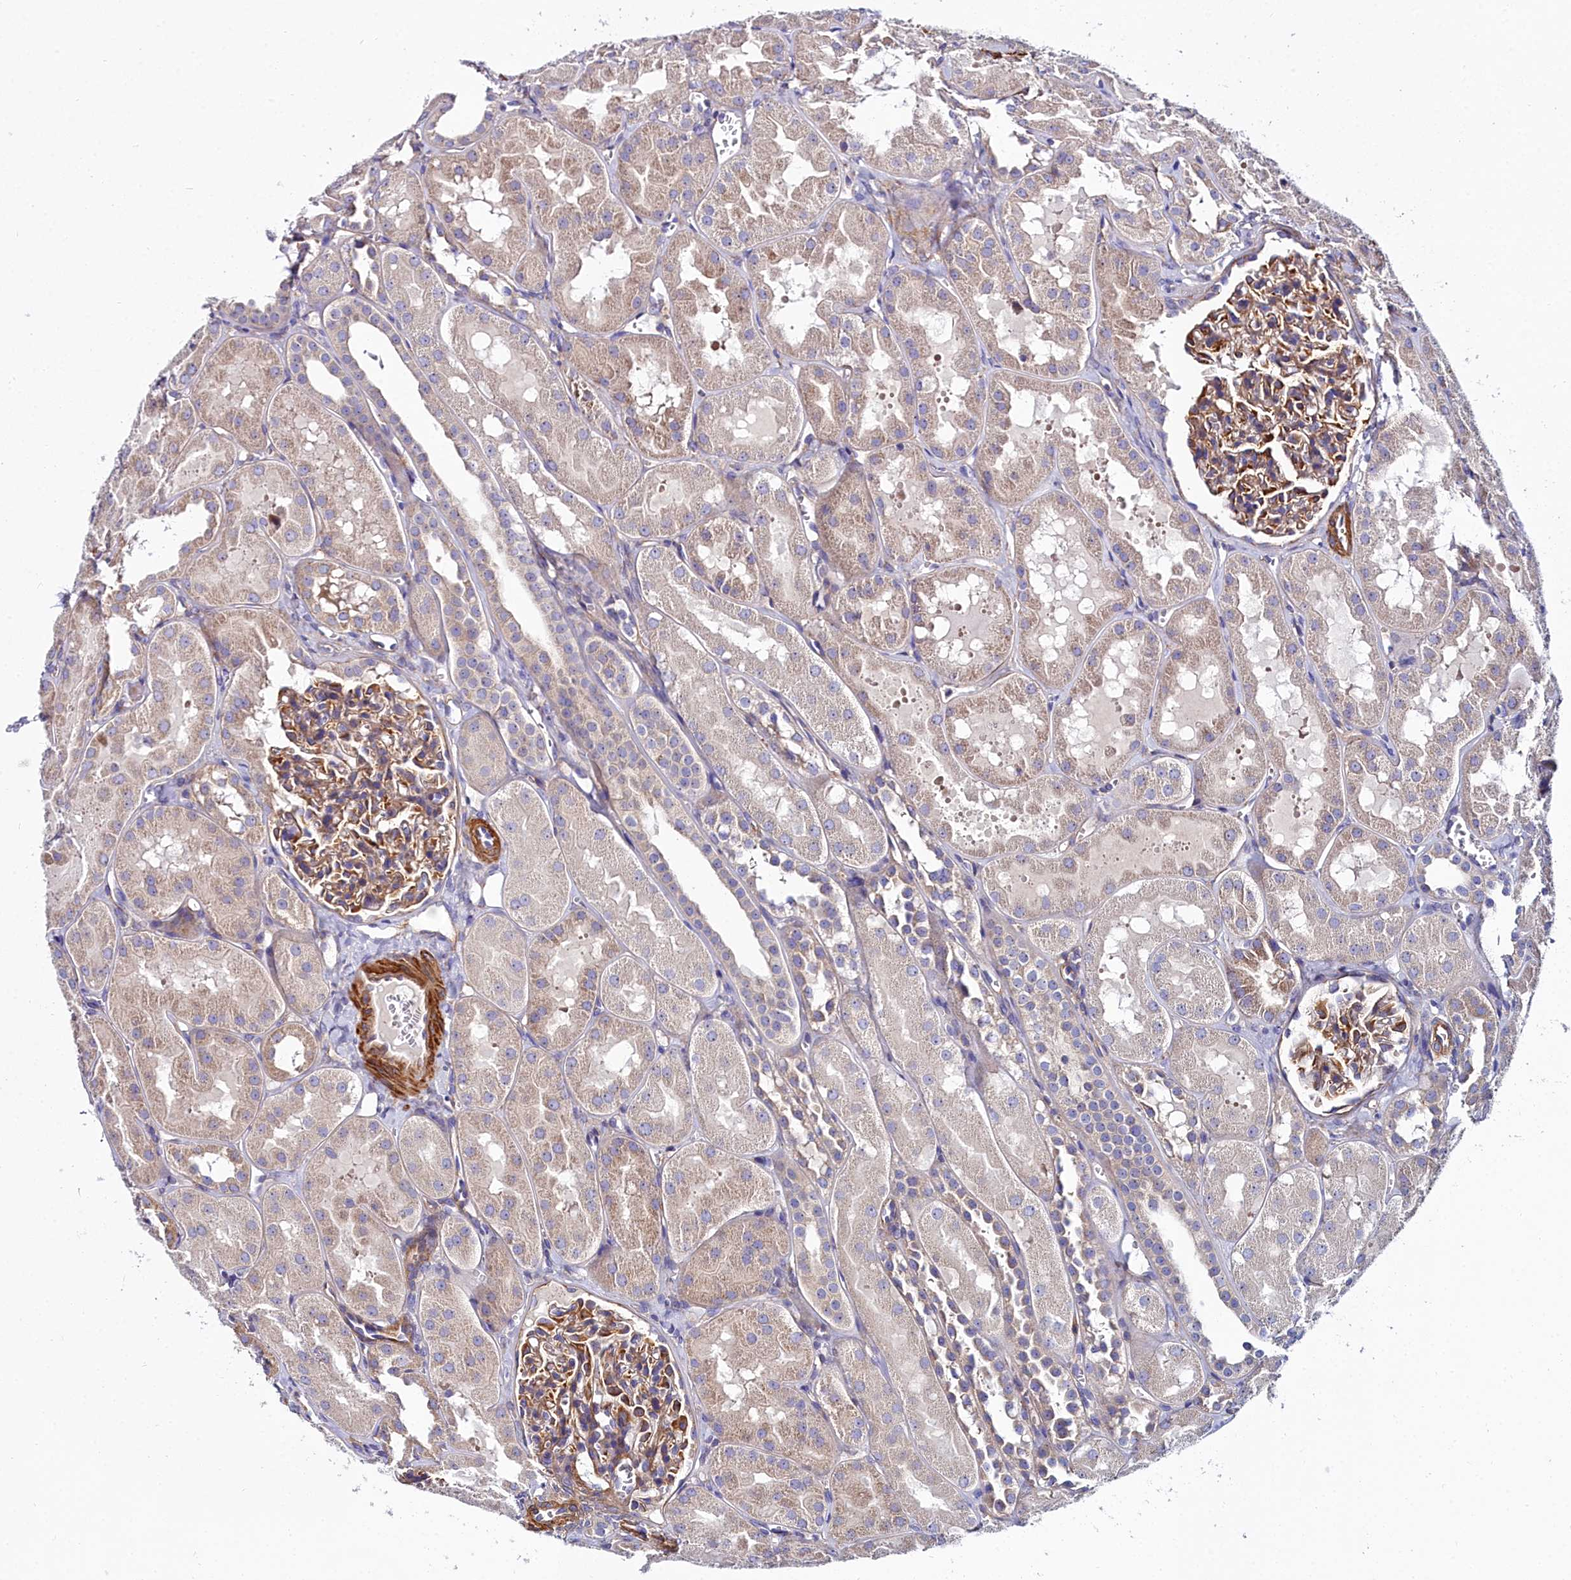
{"staining": {"intensity": "moderate", "quantity": "25%-75%", "location": "cytoplasmic/membranous"}, "tissue": "kidney", "cell_type": "Cells in glomeruli", "image_type": "normal", "snomed": [{"axis": "morphology", "description": "Normal tissue, NOS"}, {"axis": "topography", "description": "Kidney"}, {"axis": "topography", "description": "Urinary bladder"}], "caption": "Protein expression analysis of unremarkable kidney reveals moderate cytoplasmic/membranous expression in approximately 25%-75% of cells in glomeruli.", "gene": "FADS3", "patient": {"sex": "male", "age": 16}}